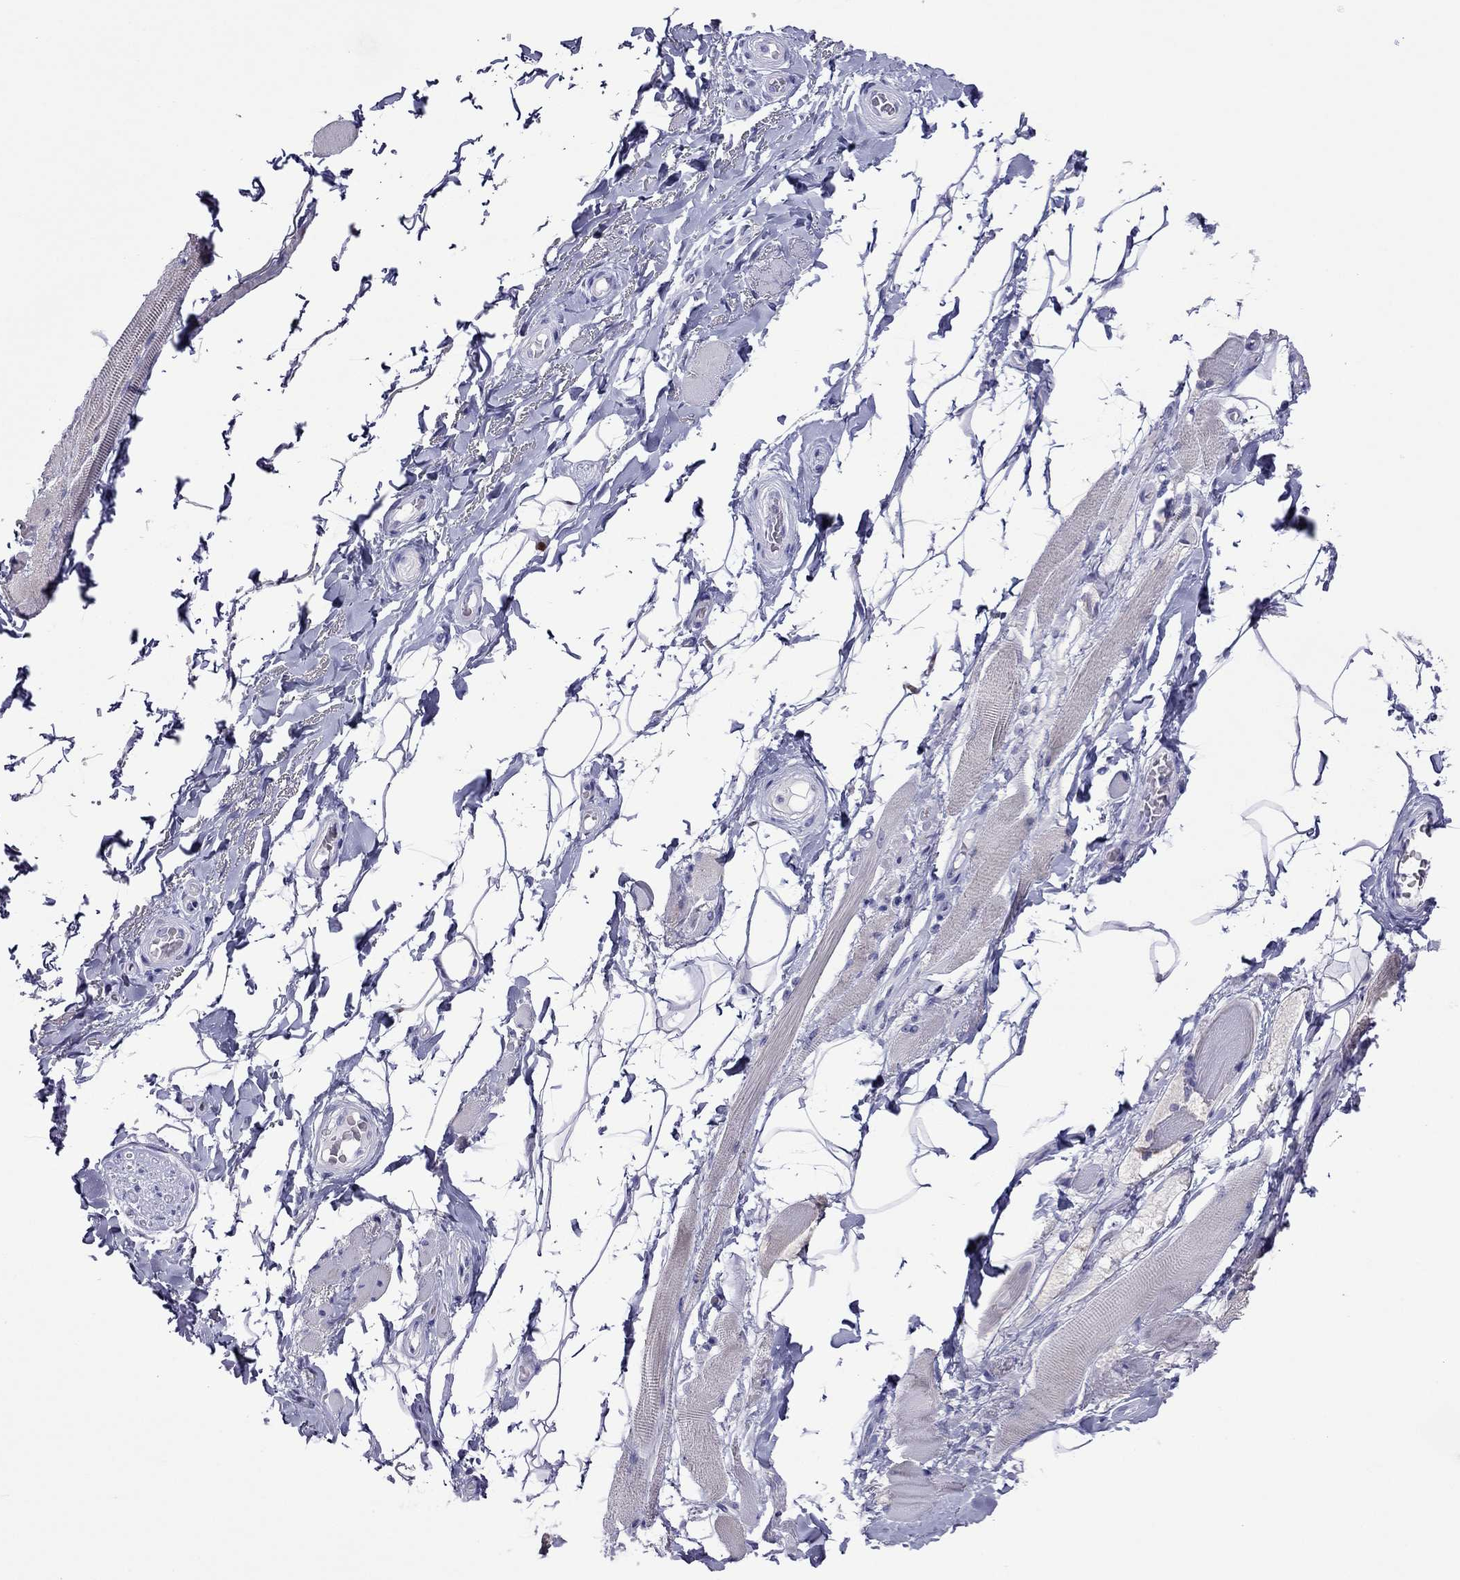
{"staining": {"intensity": "negative", "quantity": "none", "location": "none"}, "tissue": "adipose tissue", "cell_type": "Adipocytes", "image_type": "normal", "snomed": [{"axis": "morphology", "description": "Normal tissue, NOS"}, {"axis": "topography", "description": "Anal"}, {"axis": "topography", "description": "Peripheral nerve tissue"}], "caption": "DAB immunohistochemical staining of benign adipose tissue shows no significant staining in adipocytes.", "gene": "PCDHA6", "patient": {"sex": "male", "age": 53}}